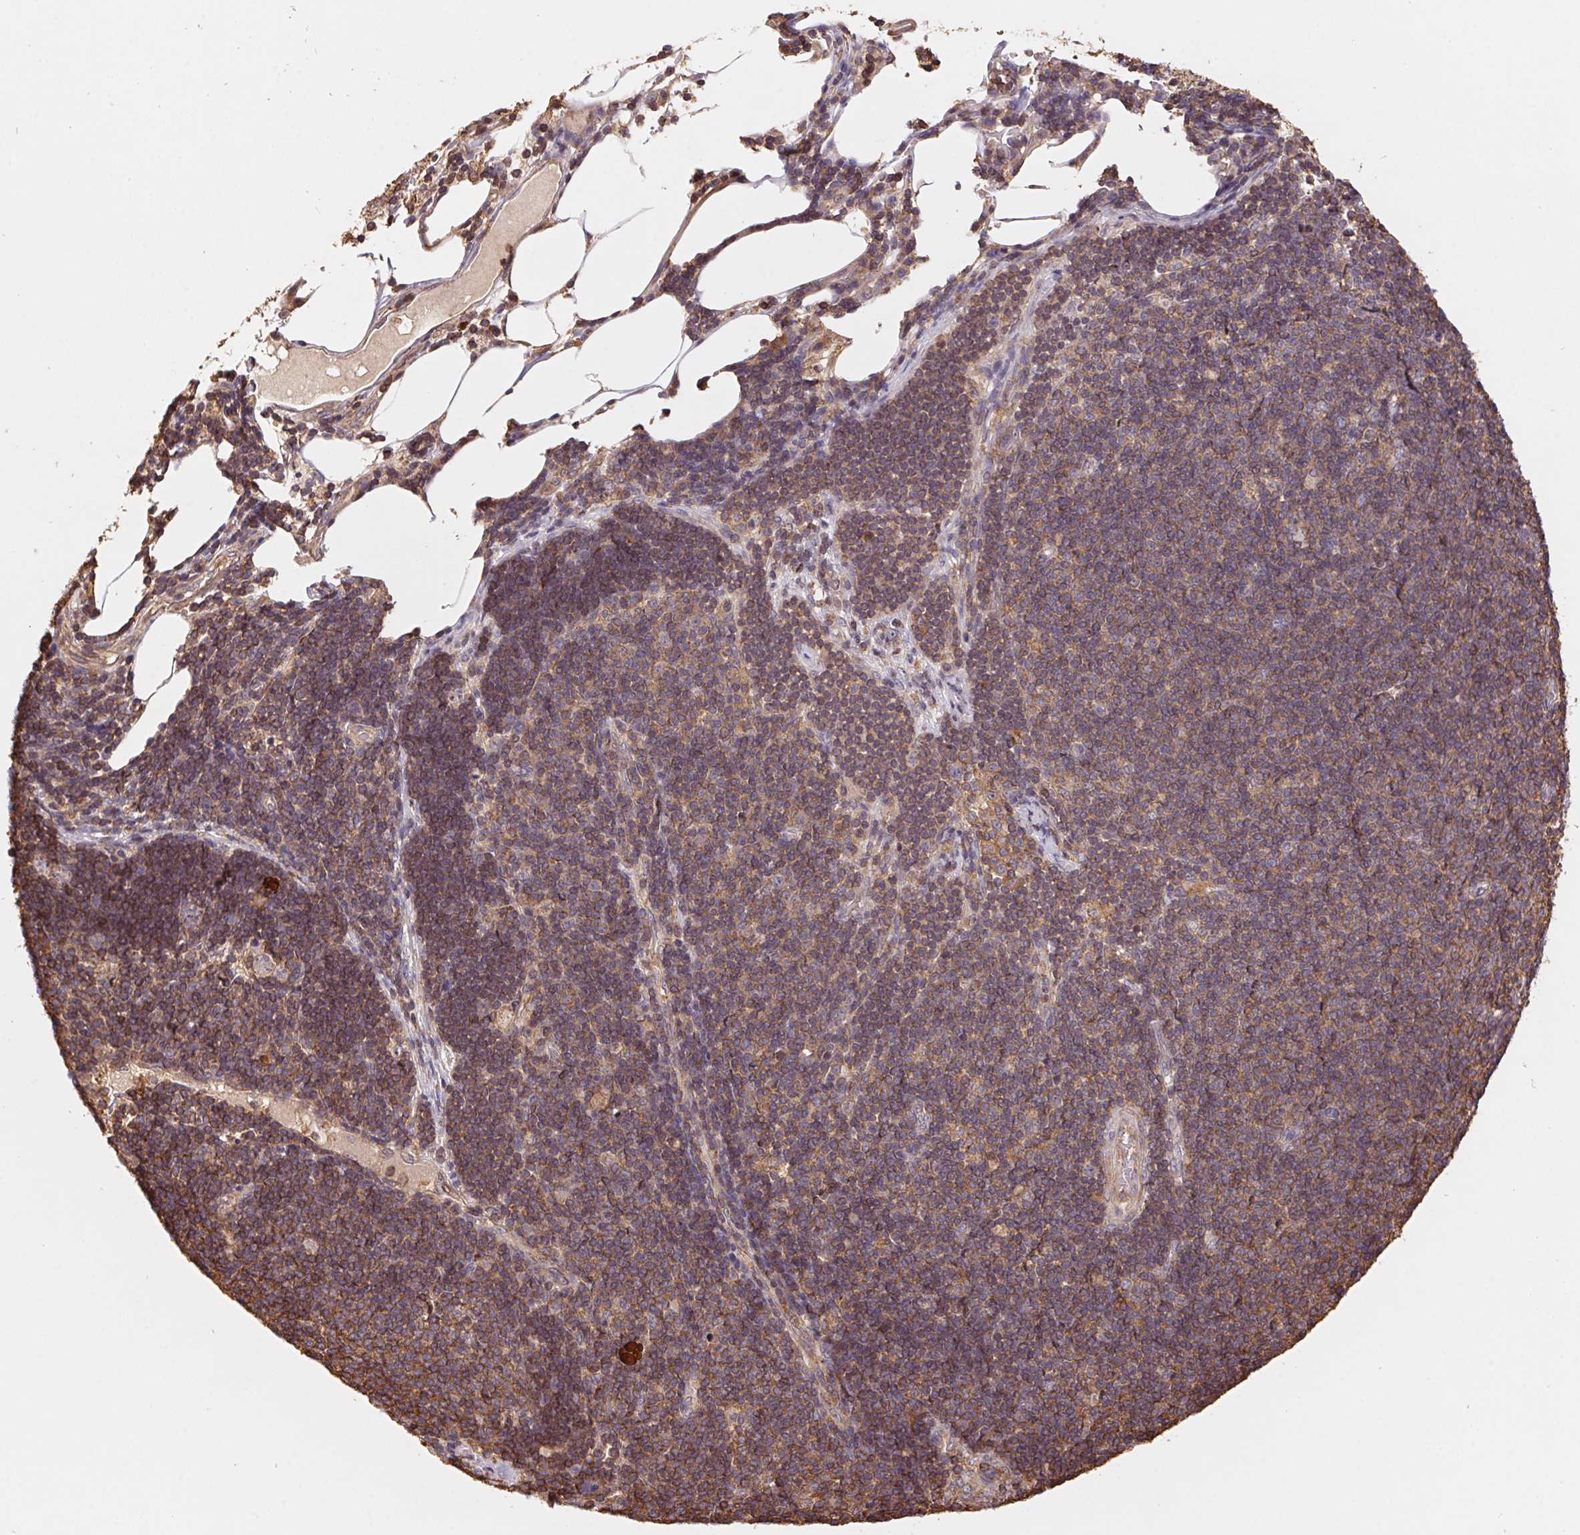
{"staining": {"intensity": "weak", "quantity": "25%-75%", "location": "cytoplasmic/membranous"}, "tissue": "pancreatic cancer", "cell_type": "Tumor cells", "image_type": "cancer", "snomed": [{"axis": "morphology", "description": "Adenocarcinoma, NOS"}, {"axis": "topography", "description": "Pancreas"}], "caption": "Weak cytoplasmic/membranous expression for a protein is identified in about 25%-75% of tumor cells of pancreatic cancer using IHC.", "gene": "ATG10", "patient": {"sex": "male", "age": 71}}